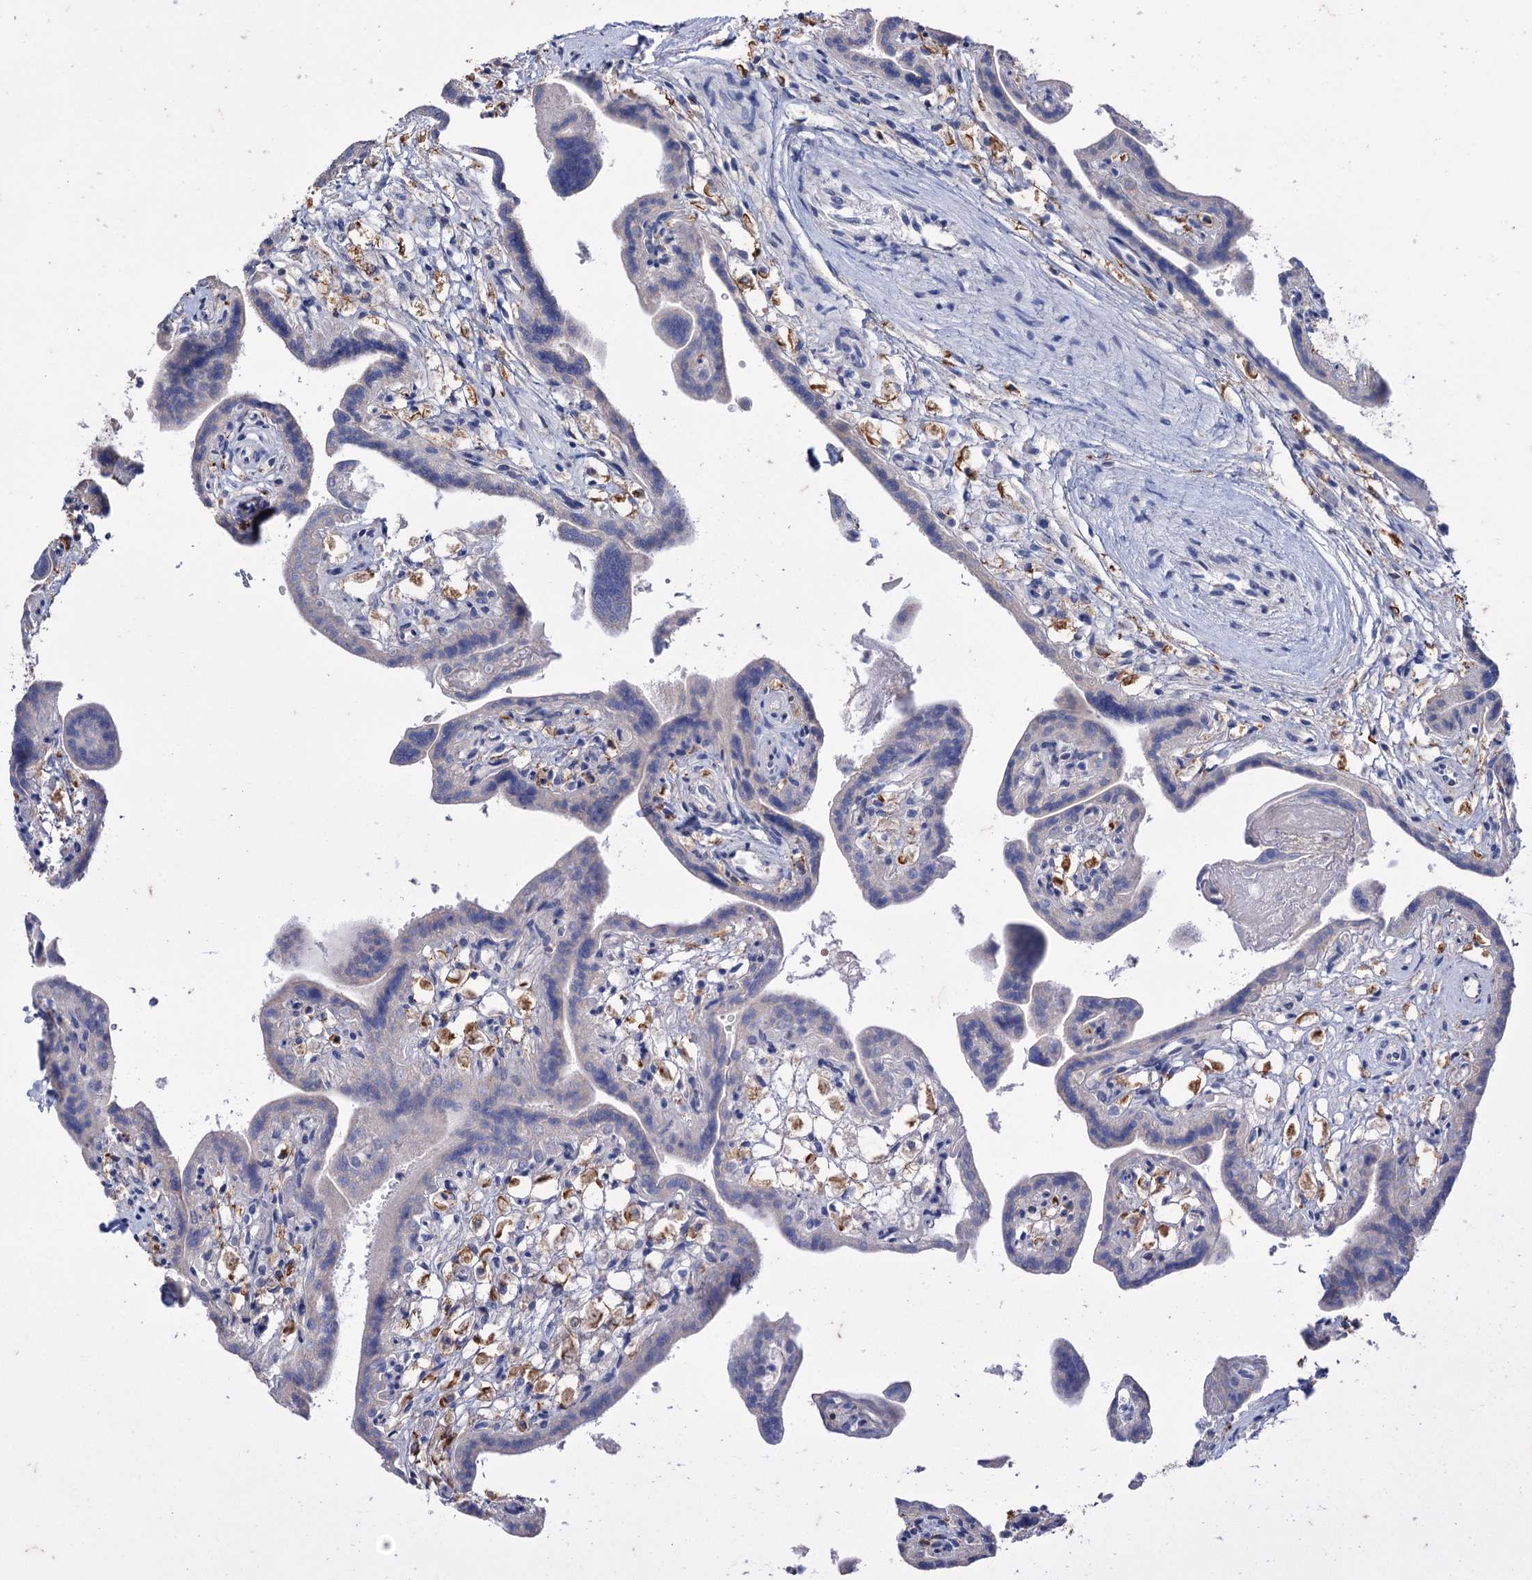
{"staining": {"intensity": "negative", "quantity": "none", "location": "none"}, "tissue": "placenta", "cell_type": "Trophoblastic cells", "image_type": "normal", "snomed": [{"axis": "morphology", "description": "Normal tissue, NOS"}, {"axis": "topography", "description": "Placenta"}], "caption": "IHC micrograph of normal placenta stained for a protein (brown), which exhibits no expression in trophoblastic cells.", "gene": "MID1IP1", "patient": {"sex": "female", "age": 37}}